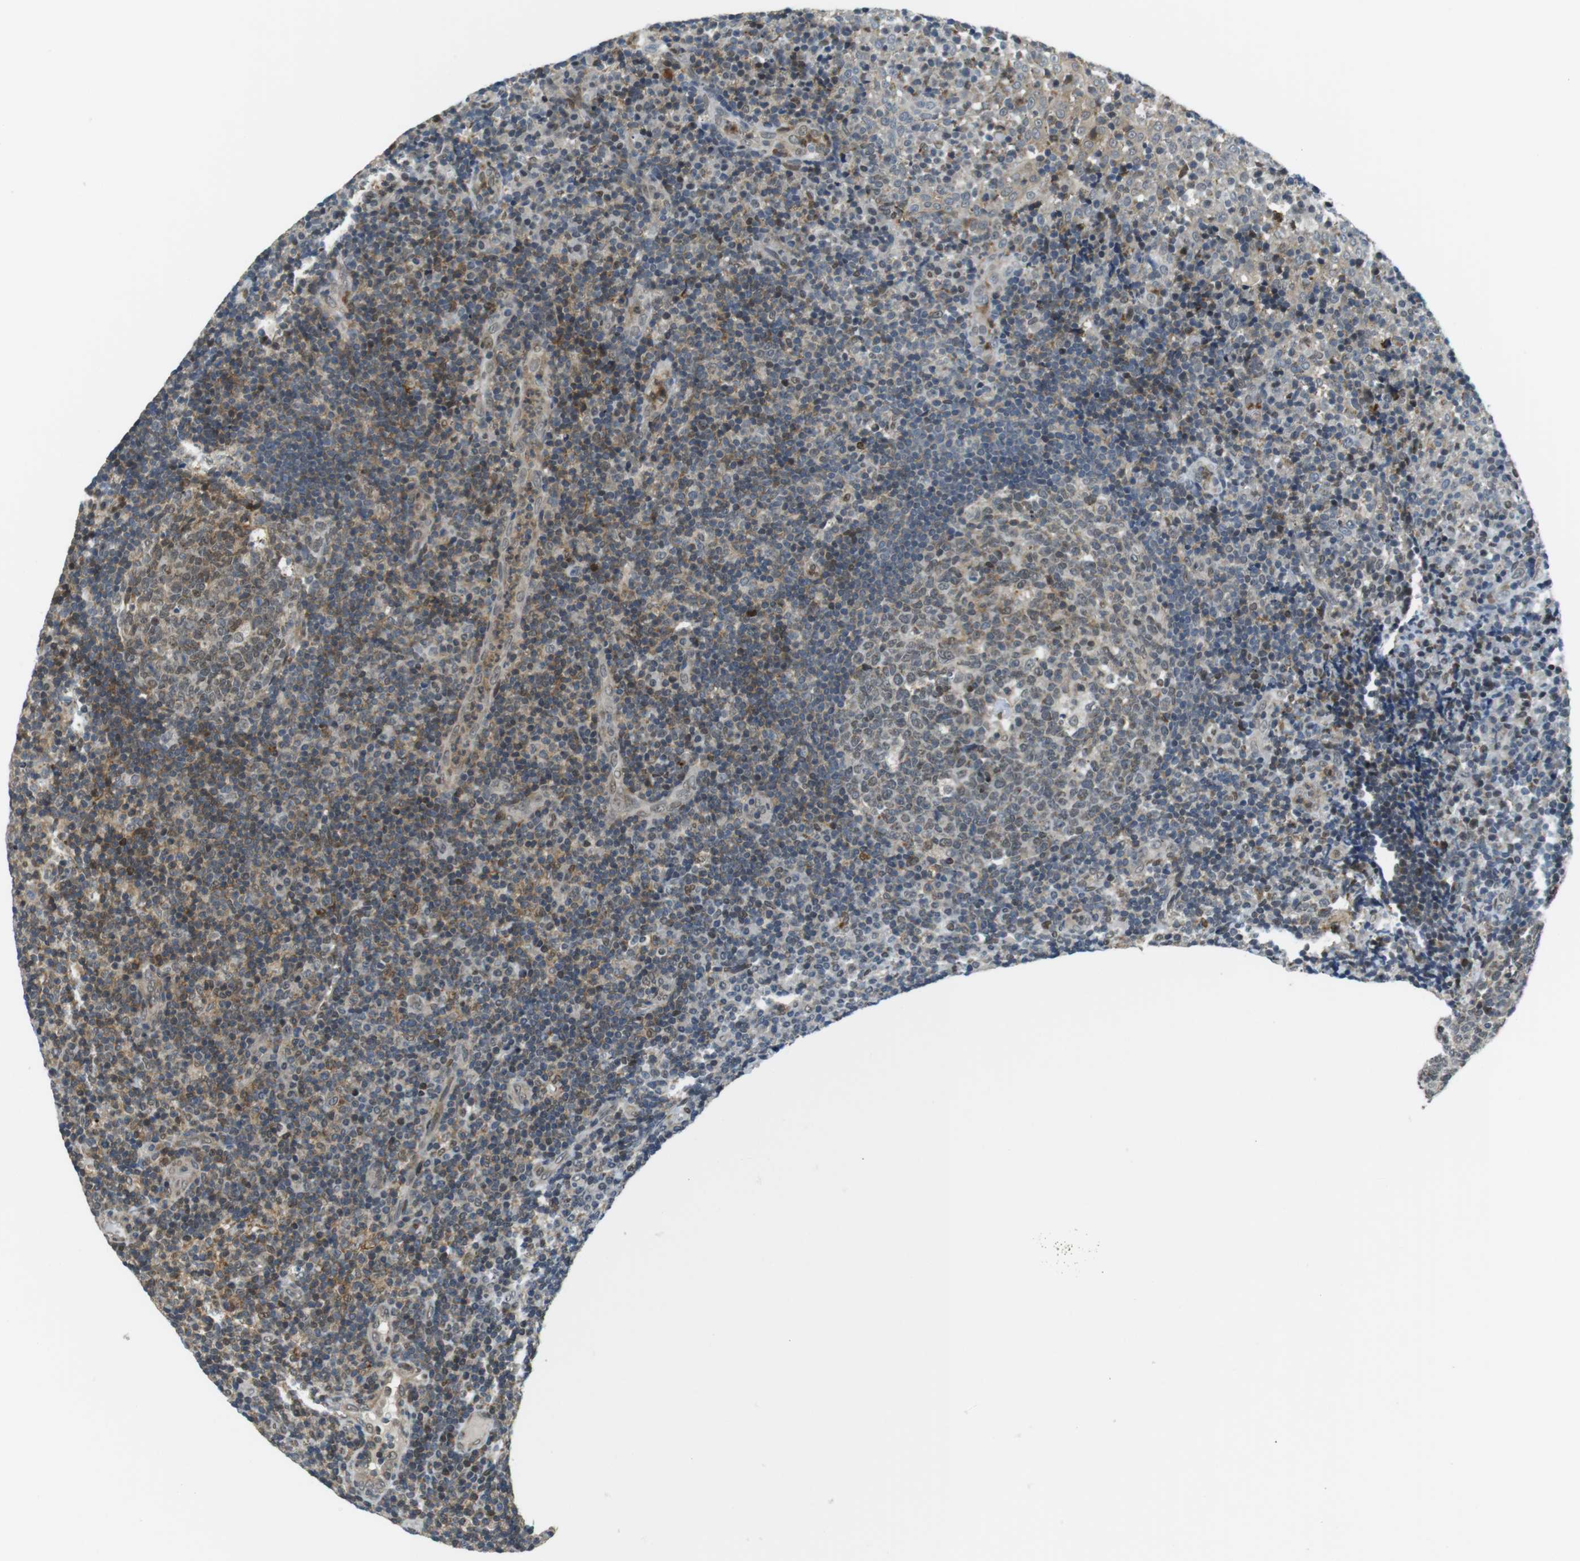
{"staining": {"intensity": "weak", "quantity": "25%-75%", "location": "nuclear"}, "tissue": "tonsil", "cell_type": "Germinal center cells", "image_type": "normal", "snomed": [{"axis": "morphology", "description": "Normal tissue, NOS"}, {"axis": "topography", "description": "Tonsil"}], "caption": "Immunohistochemistry photomicrograph of benign tonsil: tonsil stained using immunohistochemistry (IHC) reveals low levels of weak protein expression localized specifically in the nuclear of germinal center cells, appearing as a nuclear brown color.", "gene": "USP7", "patient": {"sex": "female", "age": 40}}